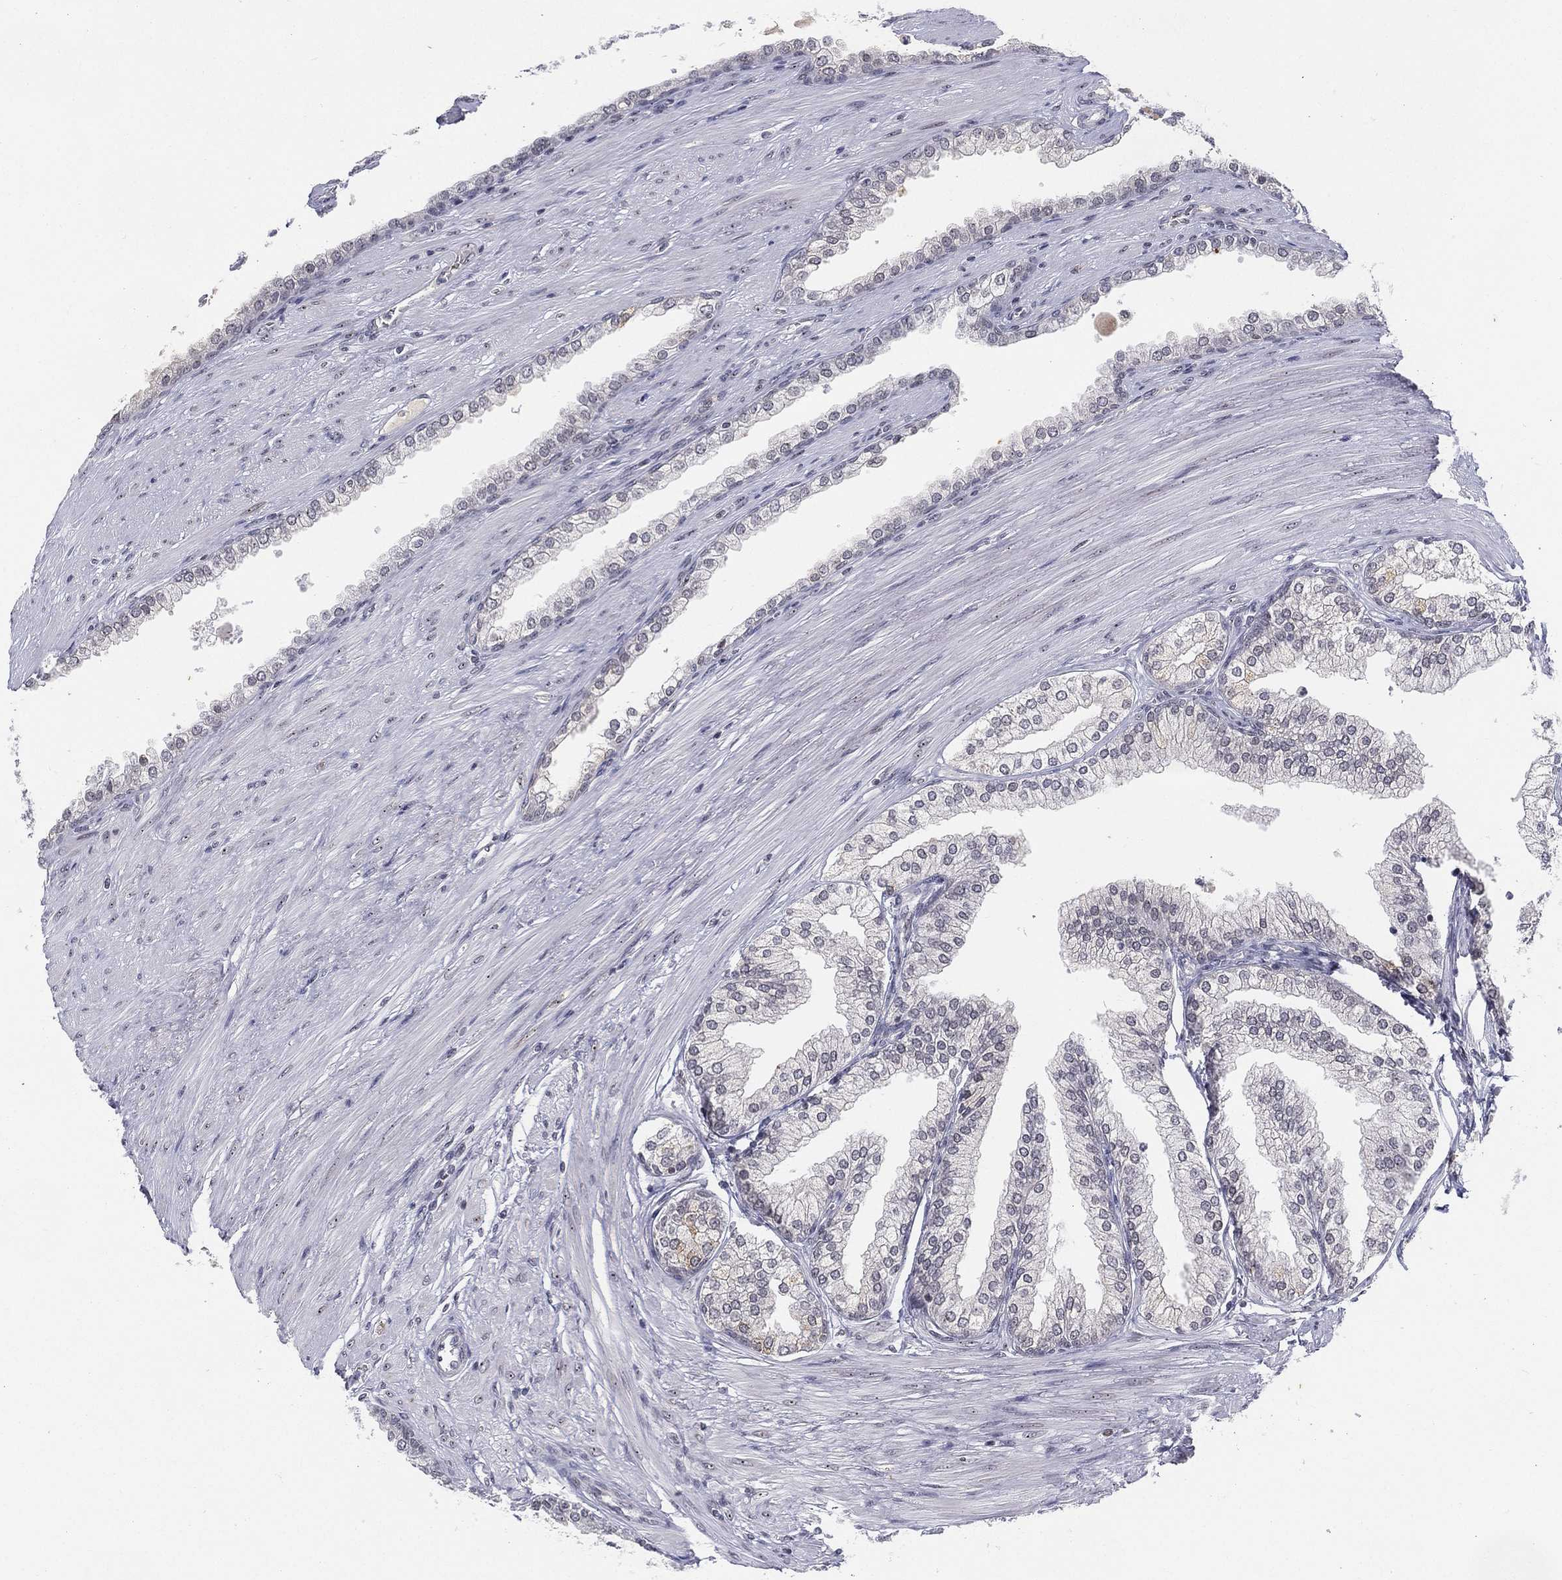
{"staining": {"intensity": "negative", "quantity": "none", "location": "none"}, "tissue": "prostate cancer", "cell_type": "Tumor cells", "image_type": "cancer", "snomed": [{"axis": "morphology", "description": "Adenocarcinoma, NOS"}, {"axis": "topography", "description": "Prostate"}], "caption": "Protein analysis of prostate cancer (adenocarcinoma) reveals no significant expression in tumor cells.", "gene": "MS4A8", "patient": {"sex": "male", "age": 67}}